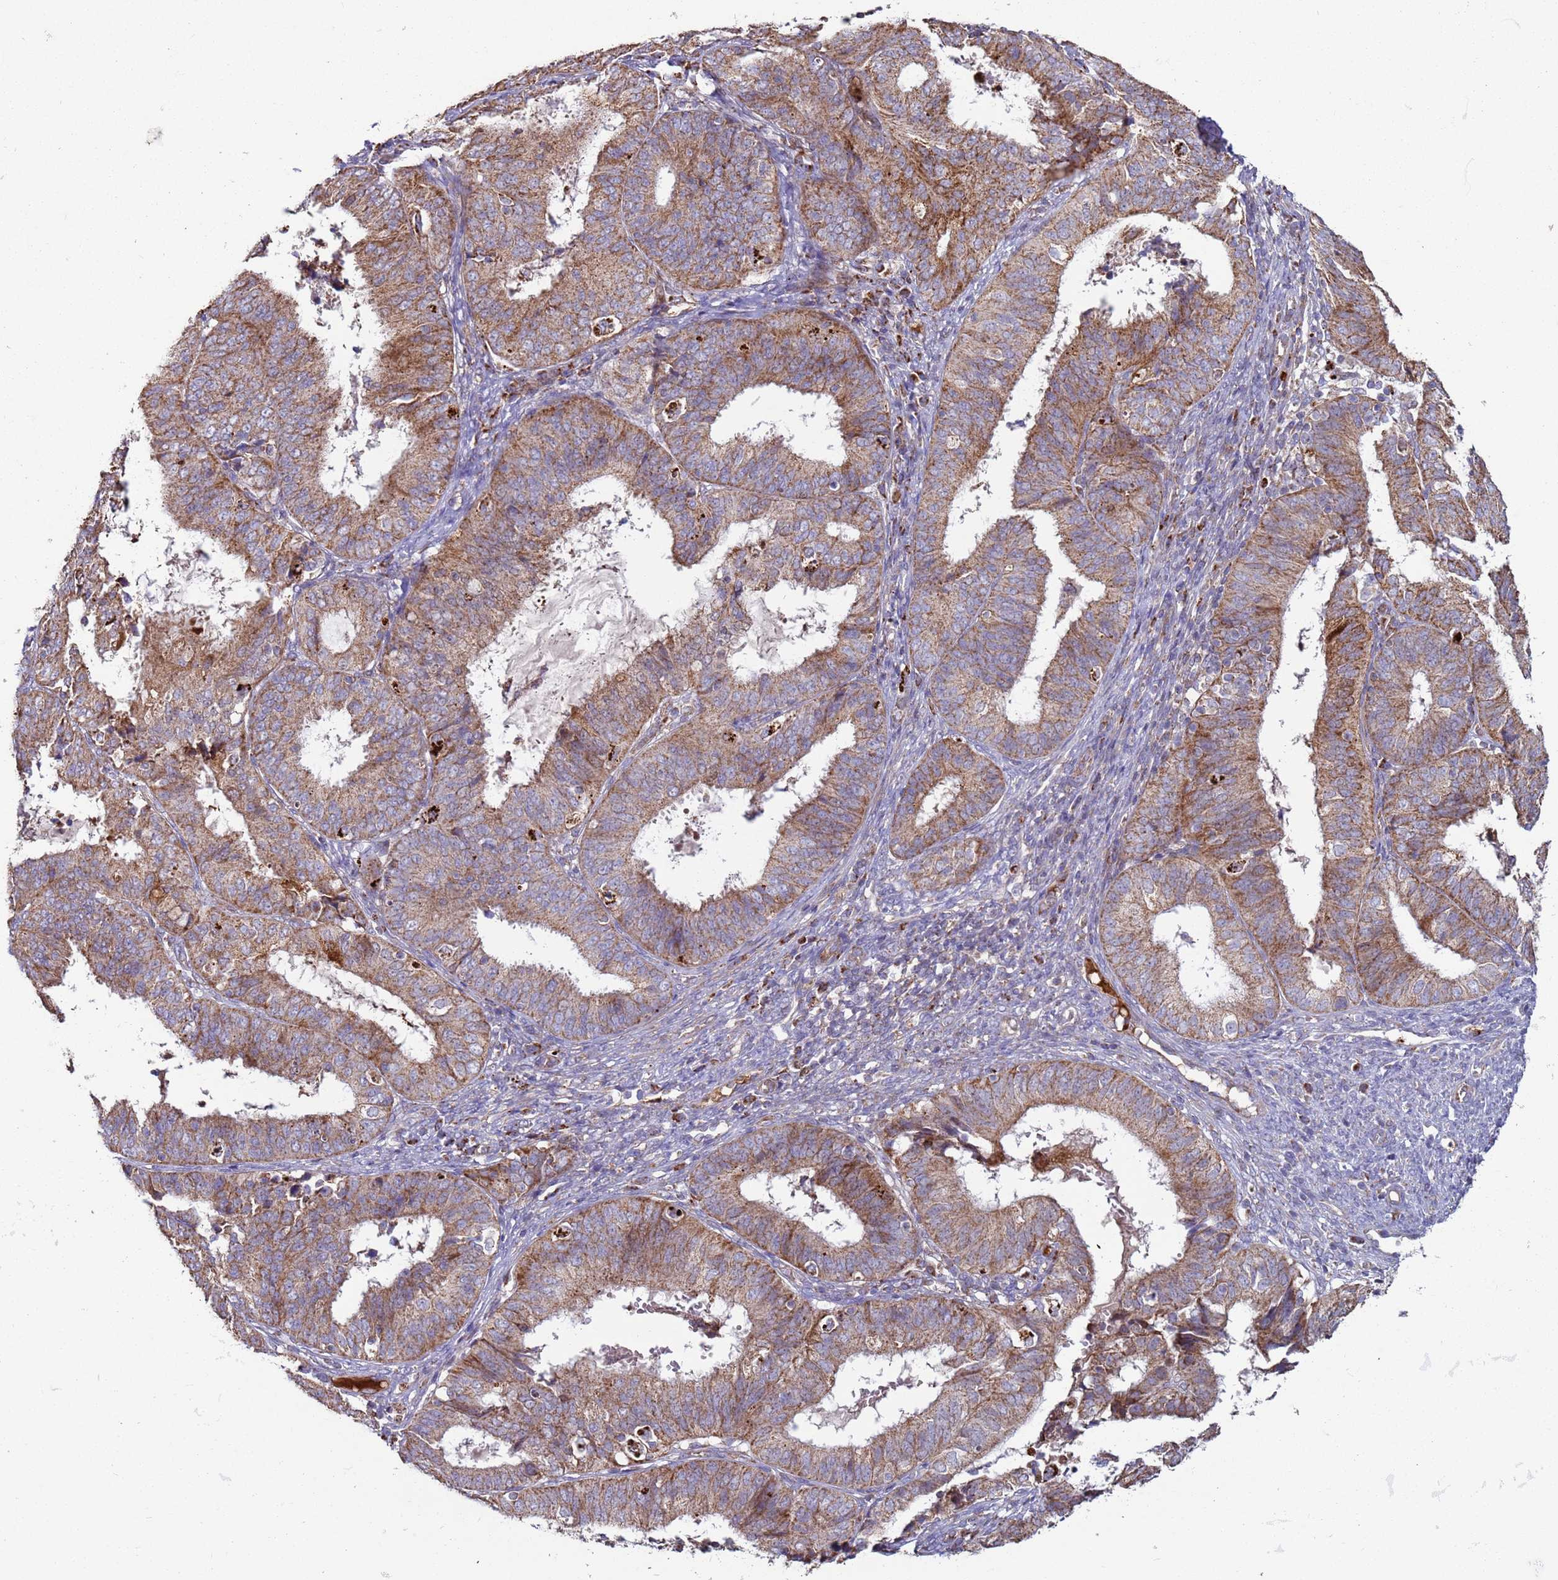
{"staining": {"intensity": "moderate", "quantity": ">75%", "location": "cytoplasmic/membranous"}, "tissue": "endometrial cancer", "cell_type": "Tumor cells", "image_type": "cancer", "snomed": [{"axis": "morphology", "description": "Adenocarcinoma, NOS"}, {"axis": "topography", "description": "Endometrium"}], "caption": "This image demonstrates endometrial cancer stained with immunohistochemistry to label a protein in brown. The cytoplasmic/membranous of tumor cells show moderate positivity for the protein. Nuclei are counter-stained blue.", "gene": "FBXO33", "patient": {"sex": "female", "age": 51}}